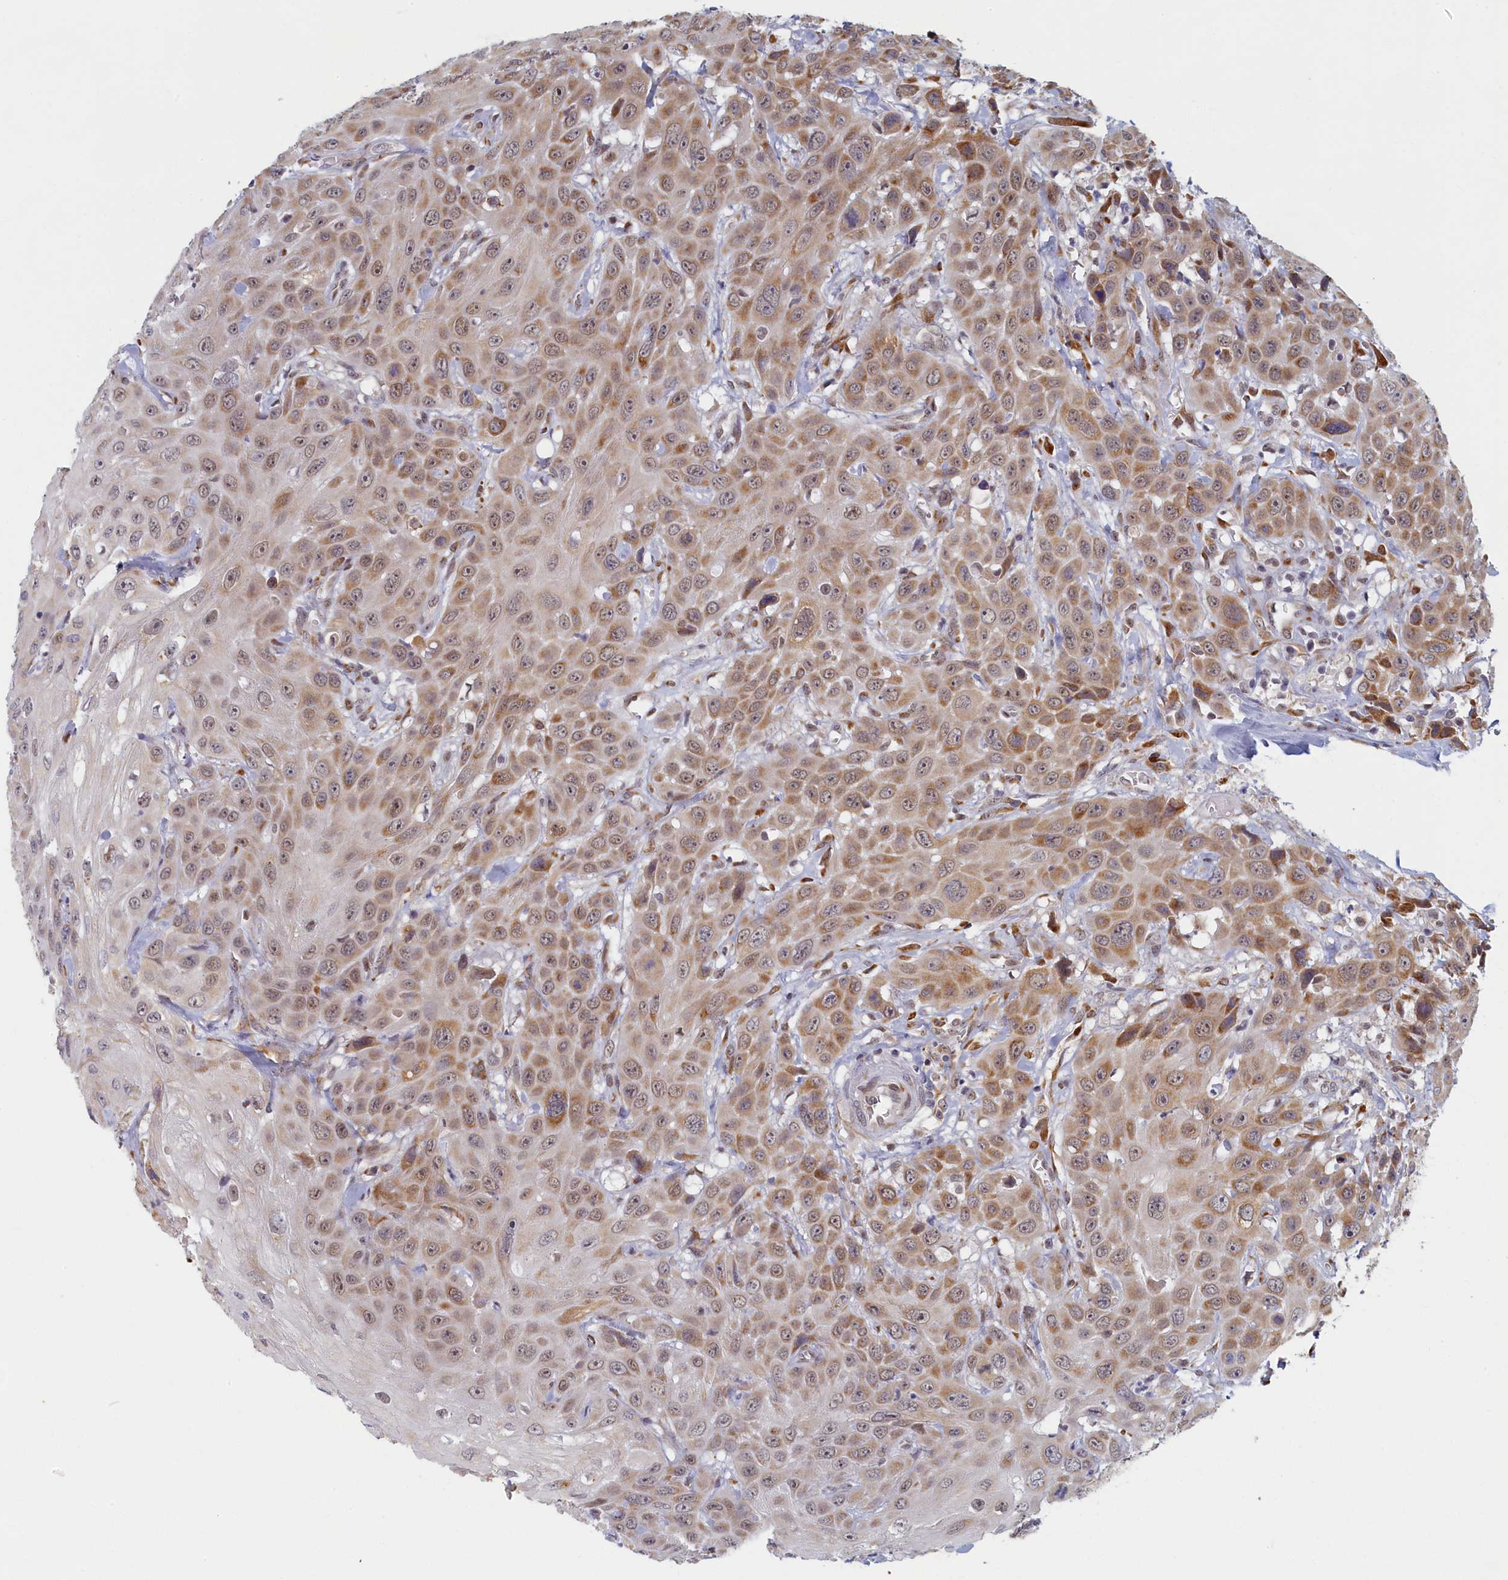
{"staining": {"intensity": "moderate", "quantity": ">75%", "location": "cytoplasmic/membranous"}, "tissue": "head and neck cancer", "cell_type": "Tumor cells", "image_type": "cancer", "snomed": [{"axis": "morphology", "description": "Squamous cell carcinoma, NOS"}, {"axis": "topography", "description": "Head-Neck"}], "caption": "The micrograph shows a brown stain indicating the presence of a protein in the cytoplasmic/membranous of tumor cells in head and neck cancer.", "gene": "DNAJC17", "patient": {"sex": "male", "age": 81}}